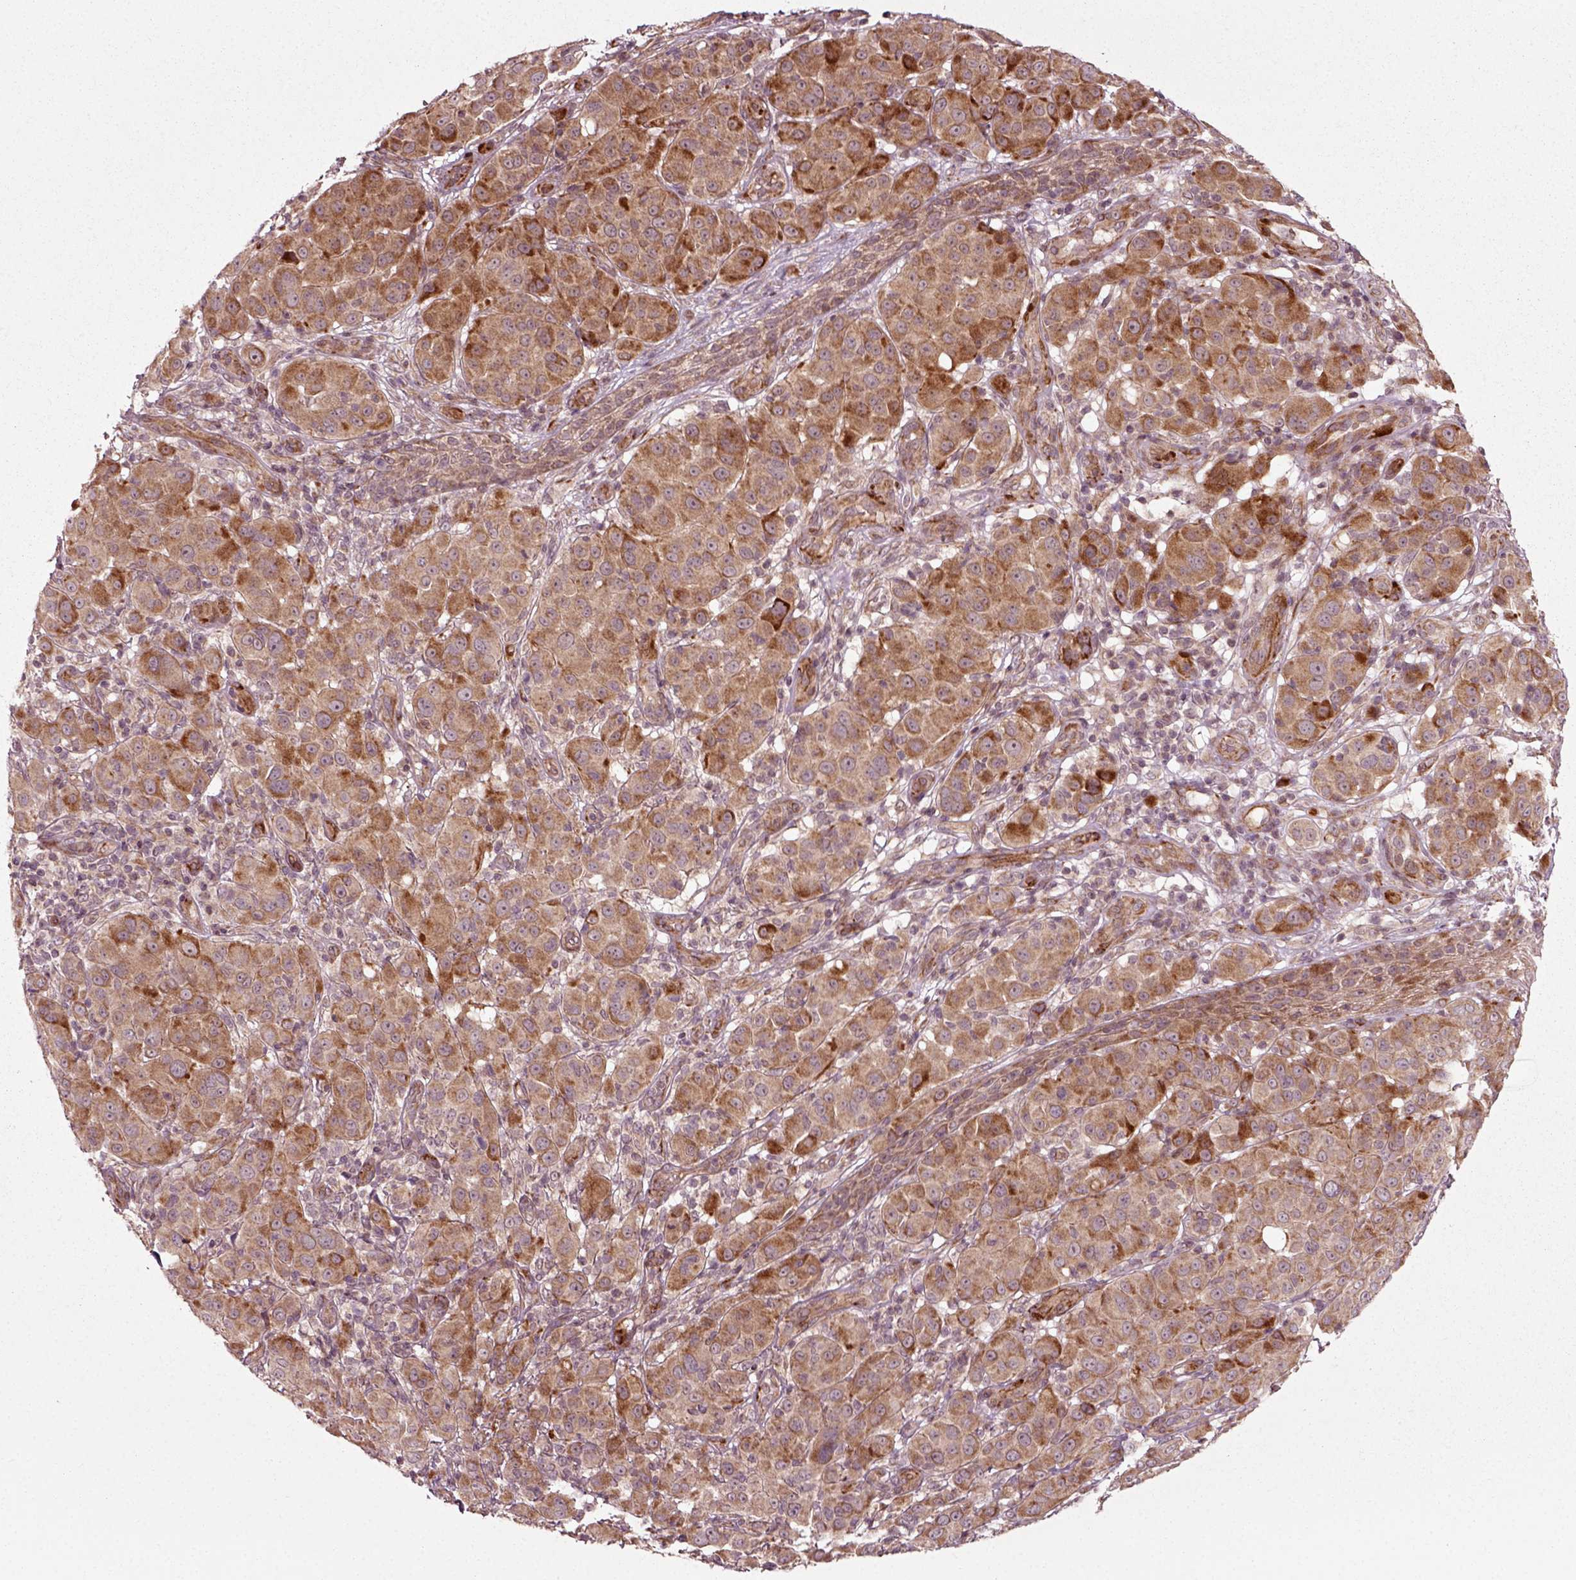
{"staining": {"intensity": "strong", "quantity": "<25%", "location": "cytoplasmic/membranous"}, "tissue": "melanoma", "cell_type": "Tumor cells", "image_type": "cancer", "snomed": [{"axis": "morphology", "description": "Malignant melanoma, NOS"}, {"axis": "topography", "description": "Skin"}], "caption": "Protein expression analysis of malignant melanoma exhibits strong cytoplasmic/membranous positivity in about <25% of tumor cells.", "gene": "PLCD3", "patient": {"sex": "female", "age": 87}}